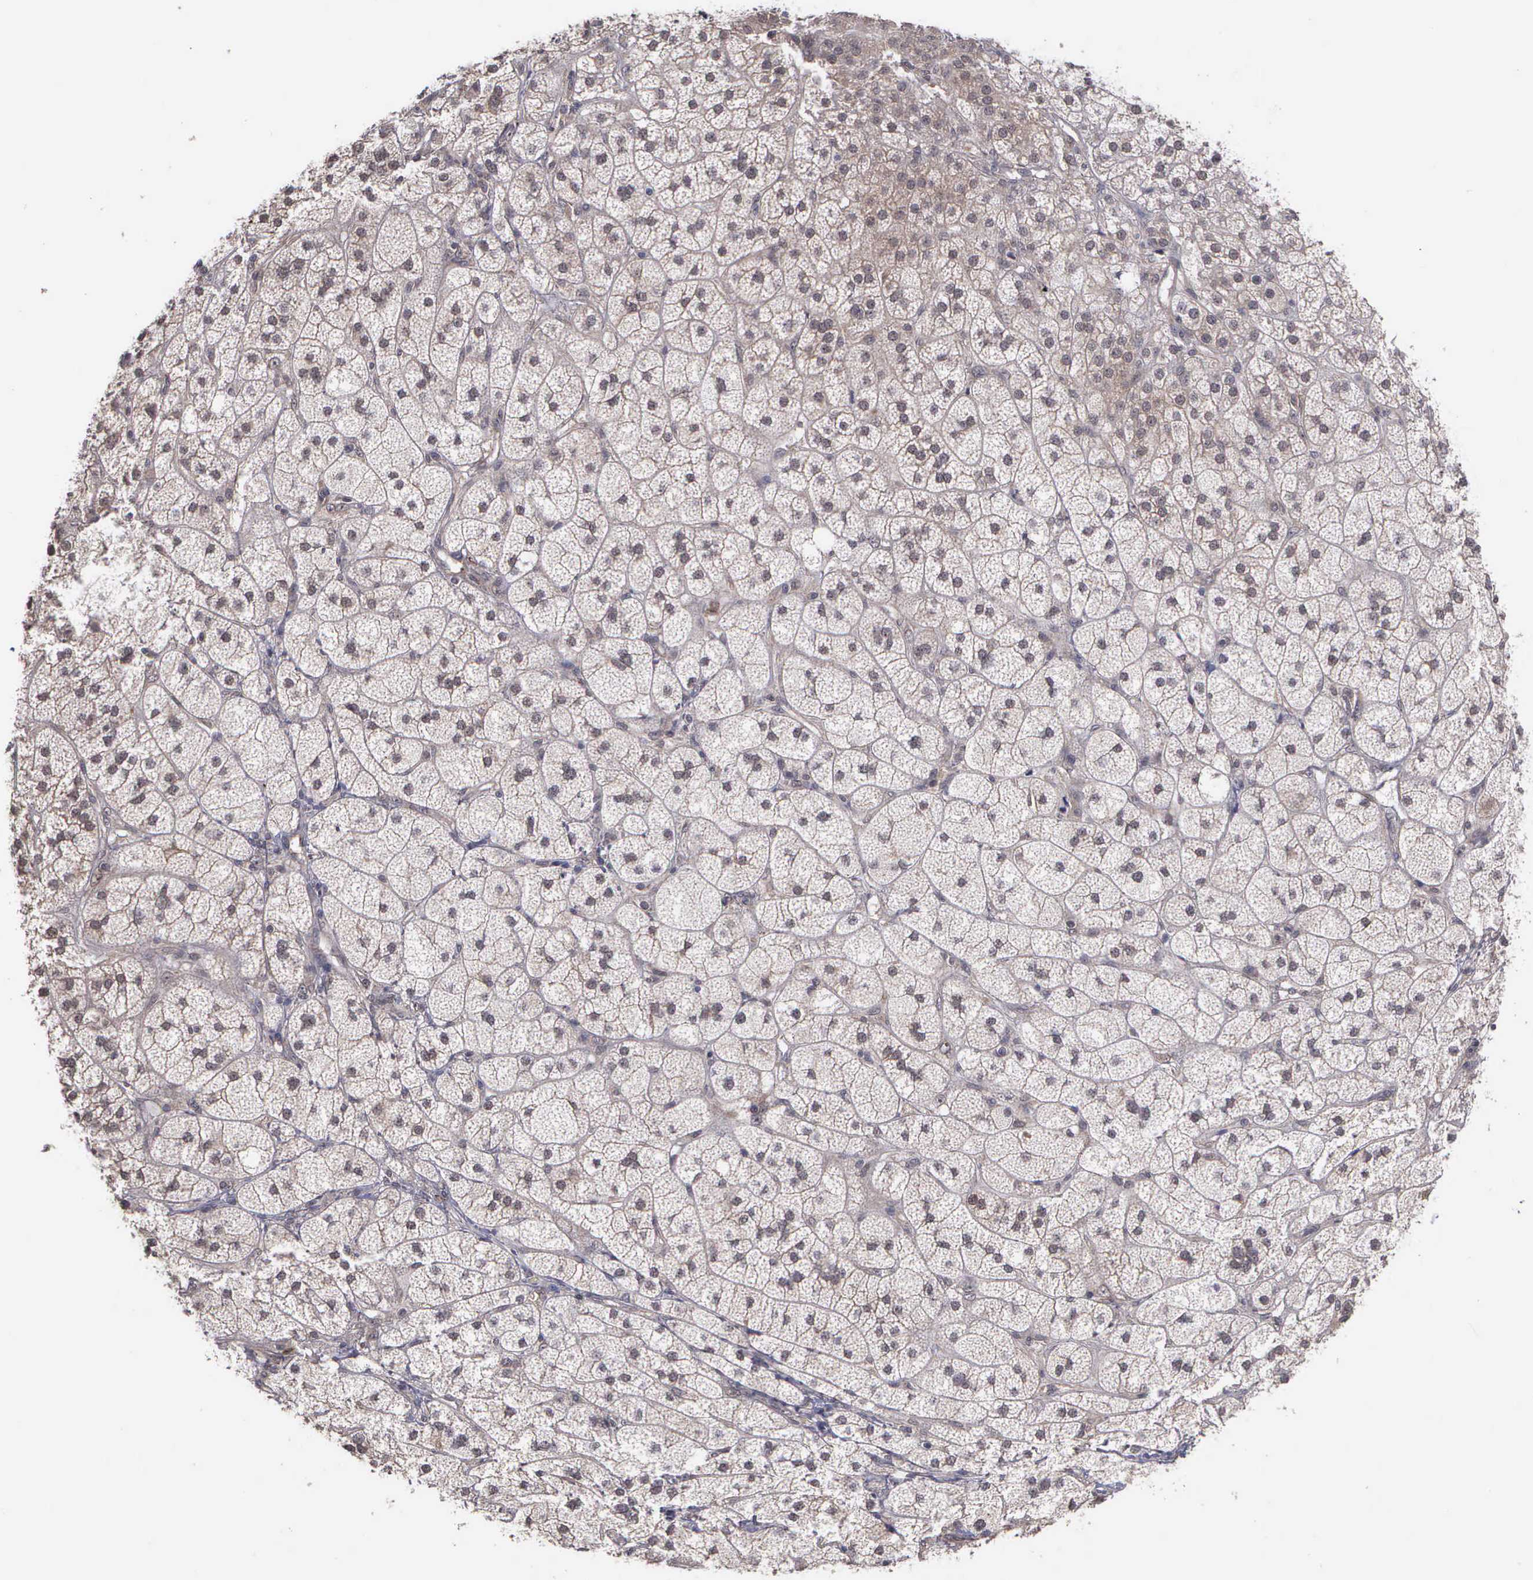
{"staining": {"intensity": "weak", "quantity": ">75%", "location": "cytoplasmic/membranous,nuclear"}, "tissue": "adrenal gland", "cell_type": "Glandular cells", "image_type": "normal", "snomed": [{"axis": "morphology", "description": "Normal tissue, NOS"}, {"axis": "topography", "description": "Adrenal gland"}], "caption": "Protein staining of benign adrenal gland displays weak cytoplasmic/membranous,nuclear positivity in approximately >75% of glandular cells. Using DAB (brown) and hematoxylin (blue) stains, captured at high magnification using brightfield microscopy.", "gene": "MAP3K9", "patient": {"sex": "female", "age": 60}}